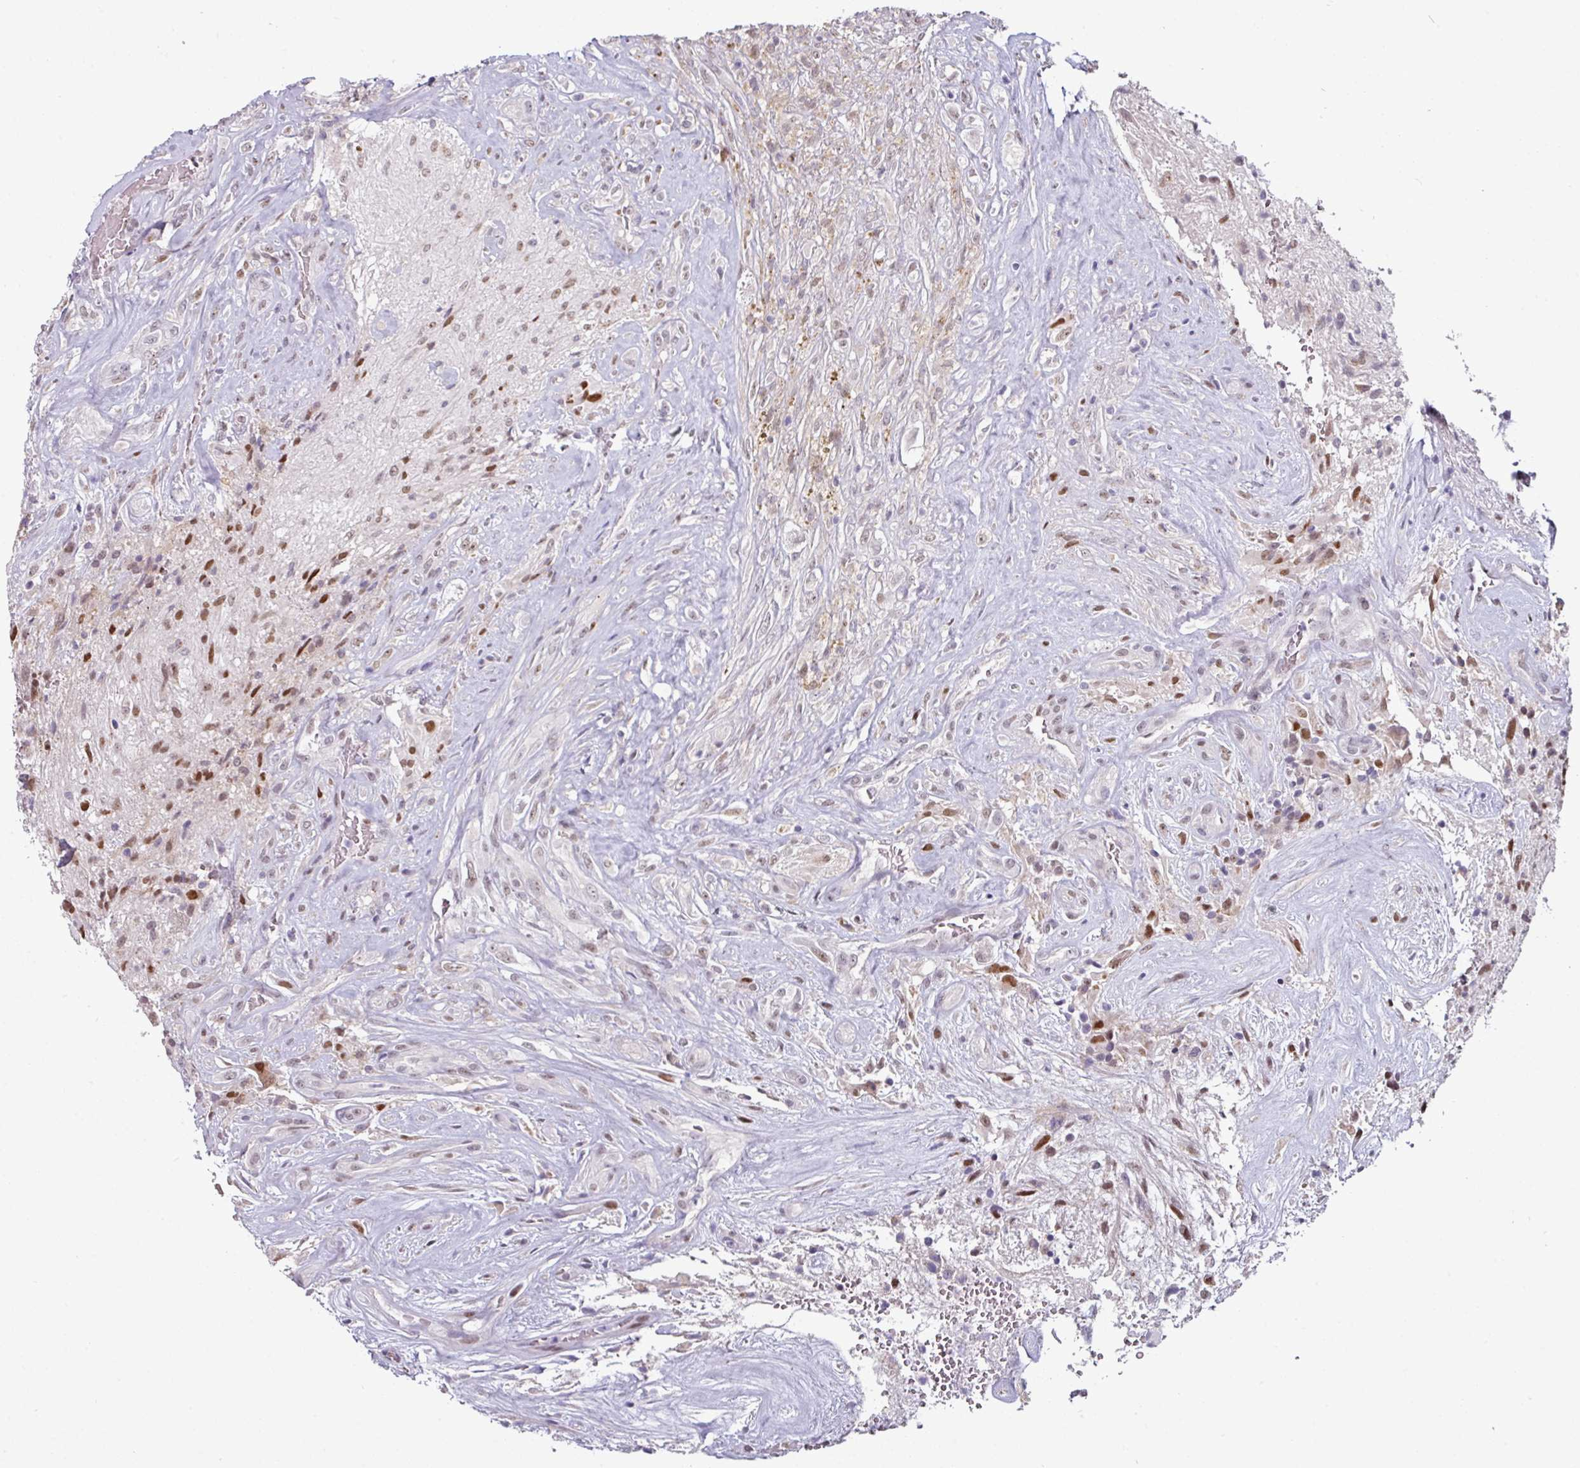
{"staining": {"intensity": "strong", "quantity": ">75%", "location": "nuclear"}, "tissue": "glioma", "cell_type": "Tumor cells", "image_type": "cancer", "snomed": [{"axis": "morphology", "description": "Glioma, malignant, High grade"}, {"axis": "topography", "description": "Brain"}], "caption": "High-grade glioma (malignant) tissue reveals strong nuclear staining in approximately >75% of tumor cells, visualized by immunohistochemistry.", "gene": "SWSAP1", "patient": {"sex": "male", "age": 56}}